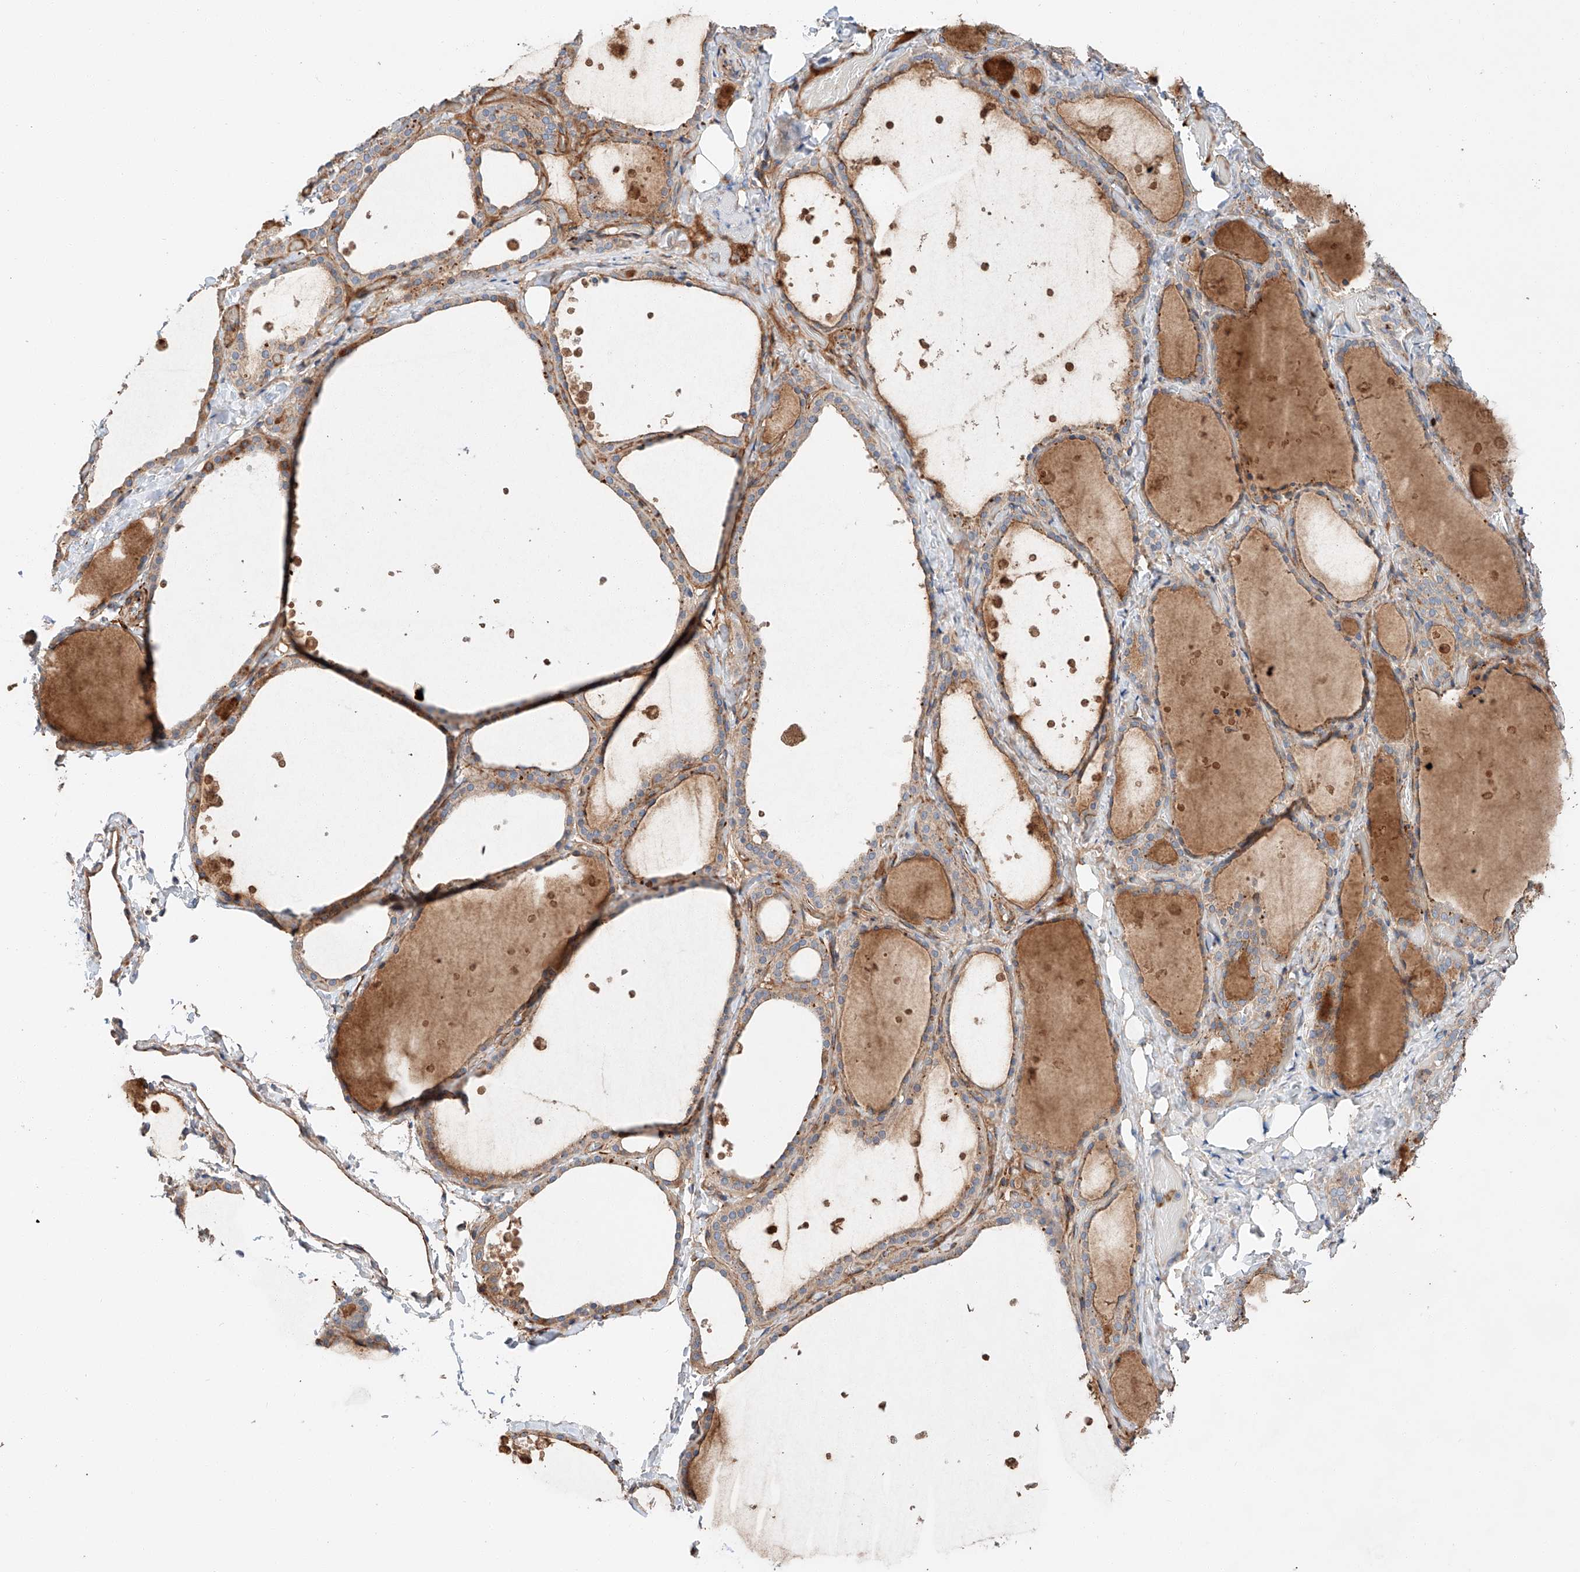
{"staining": {"intensity": "moderate", "quantity": ">75%", "location": "cytoplasmic/membranous"}, "tissue": "thyroid gland", "cell_type": "Glandular cells", "image_type": "normal", "snomed": [{"axis": "morphology", "description": "Normal tissue, NOS"}, {"axis": "topography", "description": "Thyroid gland"}], "caption": "Protein staining of benign thyroid gland shows moderate cytoplasmic/membranous staining in approximately >75% of glandular cells.", "gene": "MINDY4", "patient": {"sex": "female", "age": 44}}